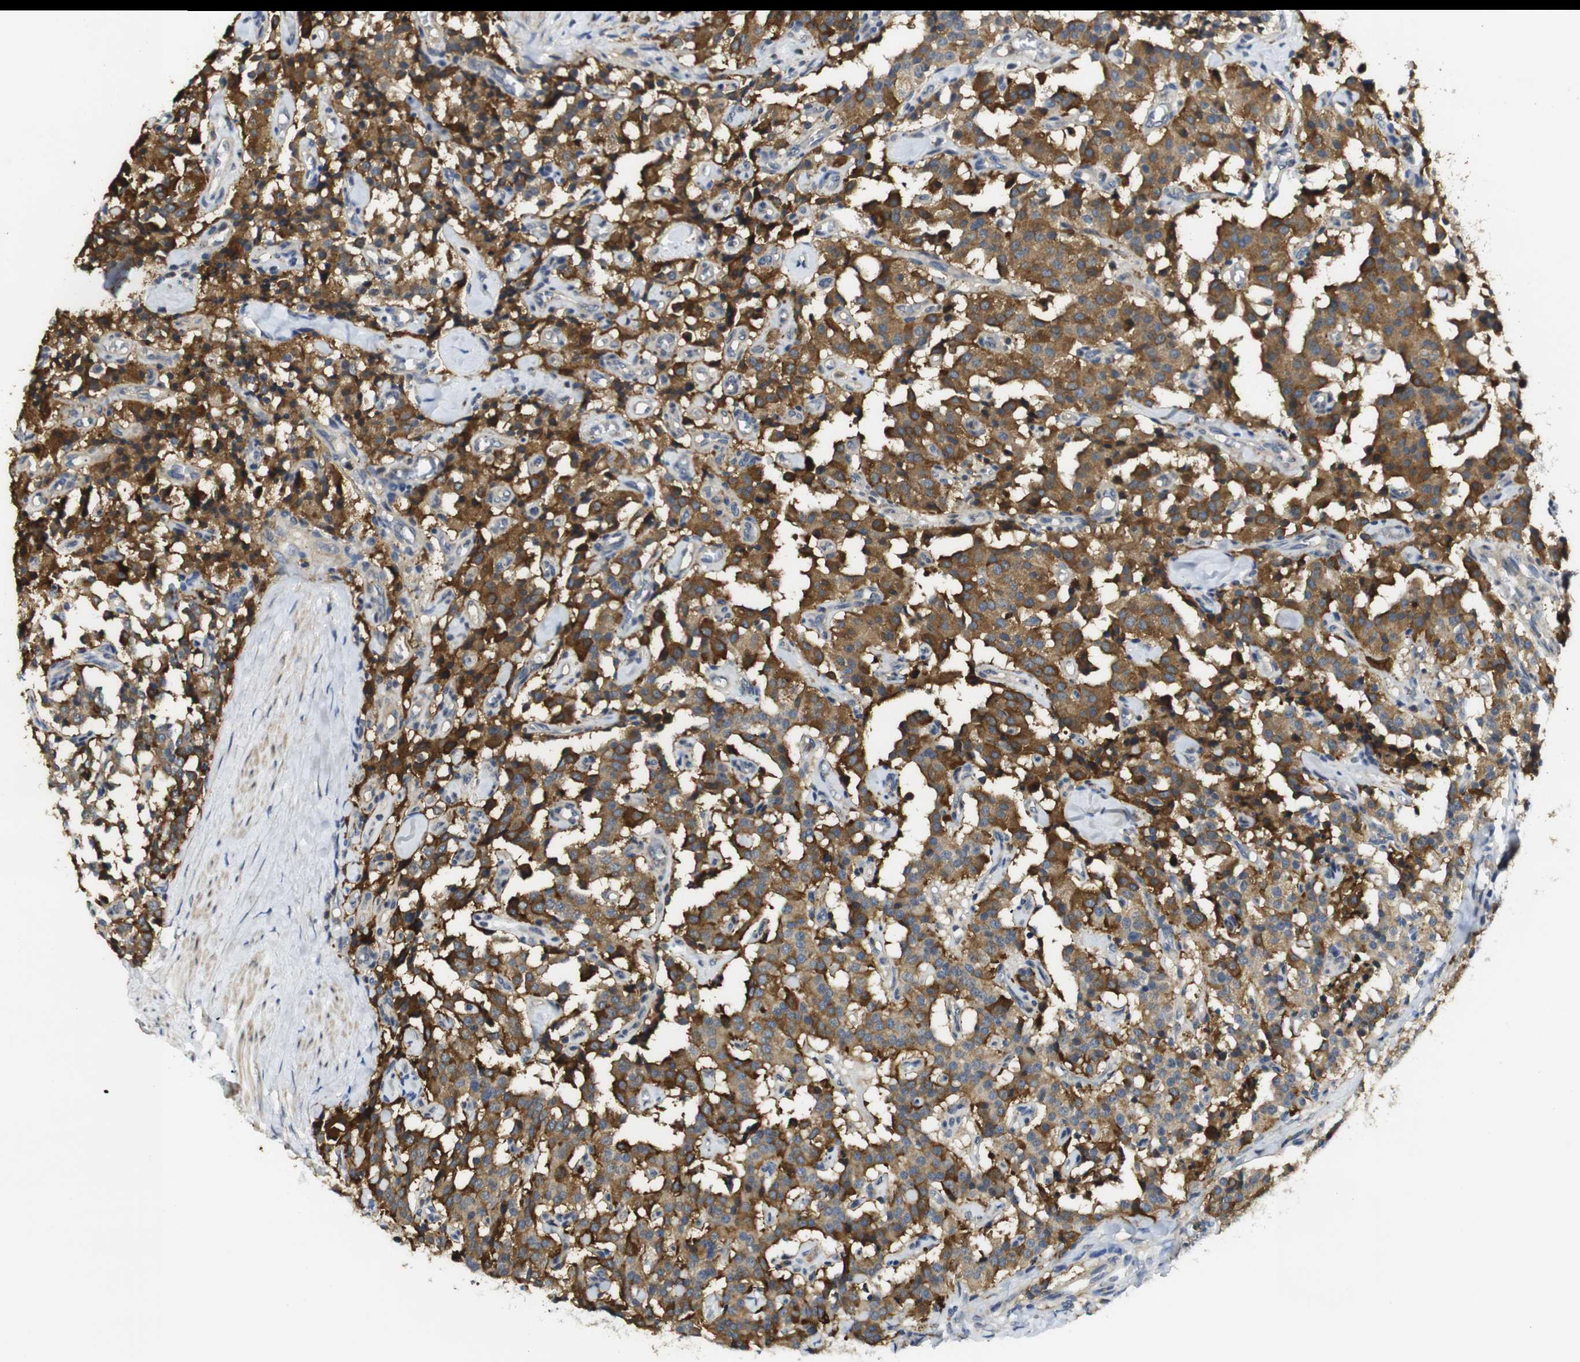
{"staining": {"intensity": "moderate", "quantity": ">75%", "location": "cytoplasmic/membranous"}, "tissue": "carcinoid", "cell_type": "Tumor cells", "image_type": "cancer", "snomed": [{"axis": "morphology", "description": "Carcinoid, malignant, NOS"}, {"axis": "topography", "description": "Lung"}], "caption": "This is an image of immunohistochemistry (IHC) staining of carcinoid, which shows moderate positivity in the cytoplasmic/membranous of tumor cells.", "gene": "FNTA", "patient": {"sex": "male", "age": 30}}